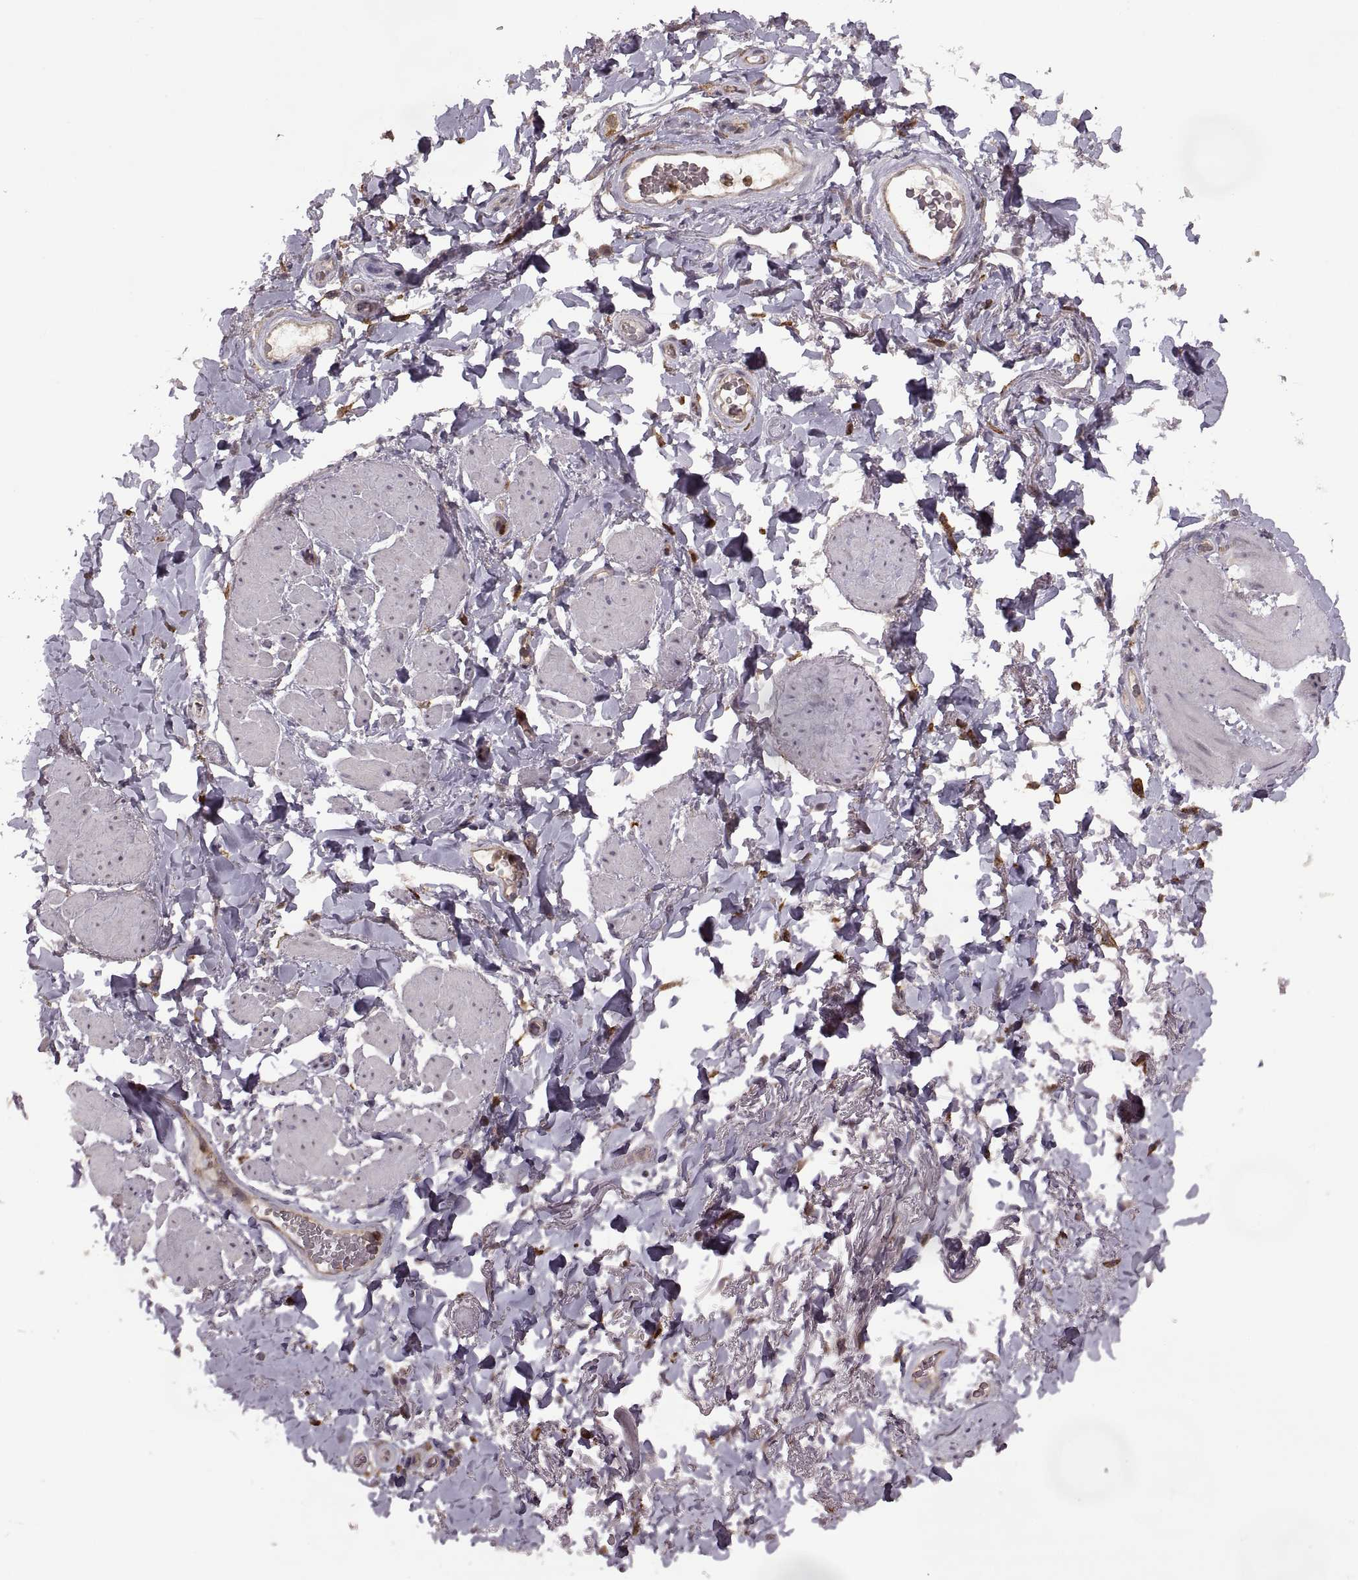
{"staining": {"intensity": "negative", "quantity": "none", "location": "none"}, "tissue": "adipose tissue", "cell_type": "Adipocytes", "image_type": "normal", "snomed": [{"axis": "morphology", "description": "Normal tissue, NOS"}, {"axis": "topography", "description": "Anal"}, {"axis": "topography", "description": "Peripheral nerve tissue"}], "caption": "Immunohistochemistry (IHC) micrograph of benign adipose tissue stained for a protein (brown), which reveals no positivity in adipocytes. (DAB immunohistochemistry (IHC), high magnification).", "gene": "PIERCE1", "patient": {"sex": "male", "age": 53}}